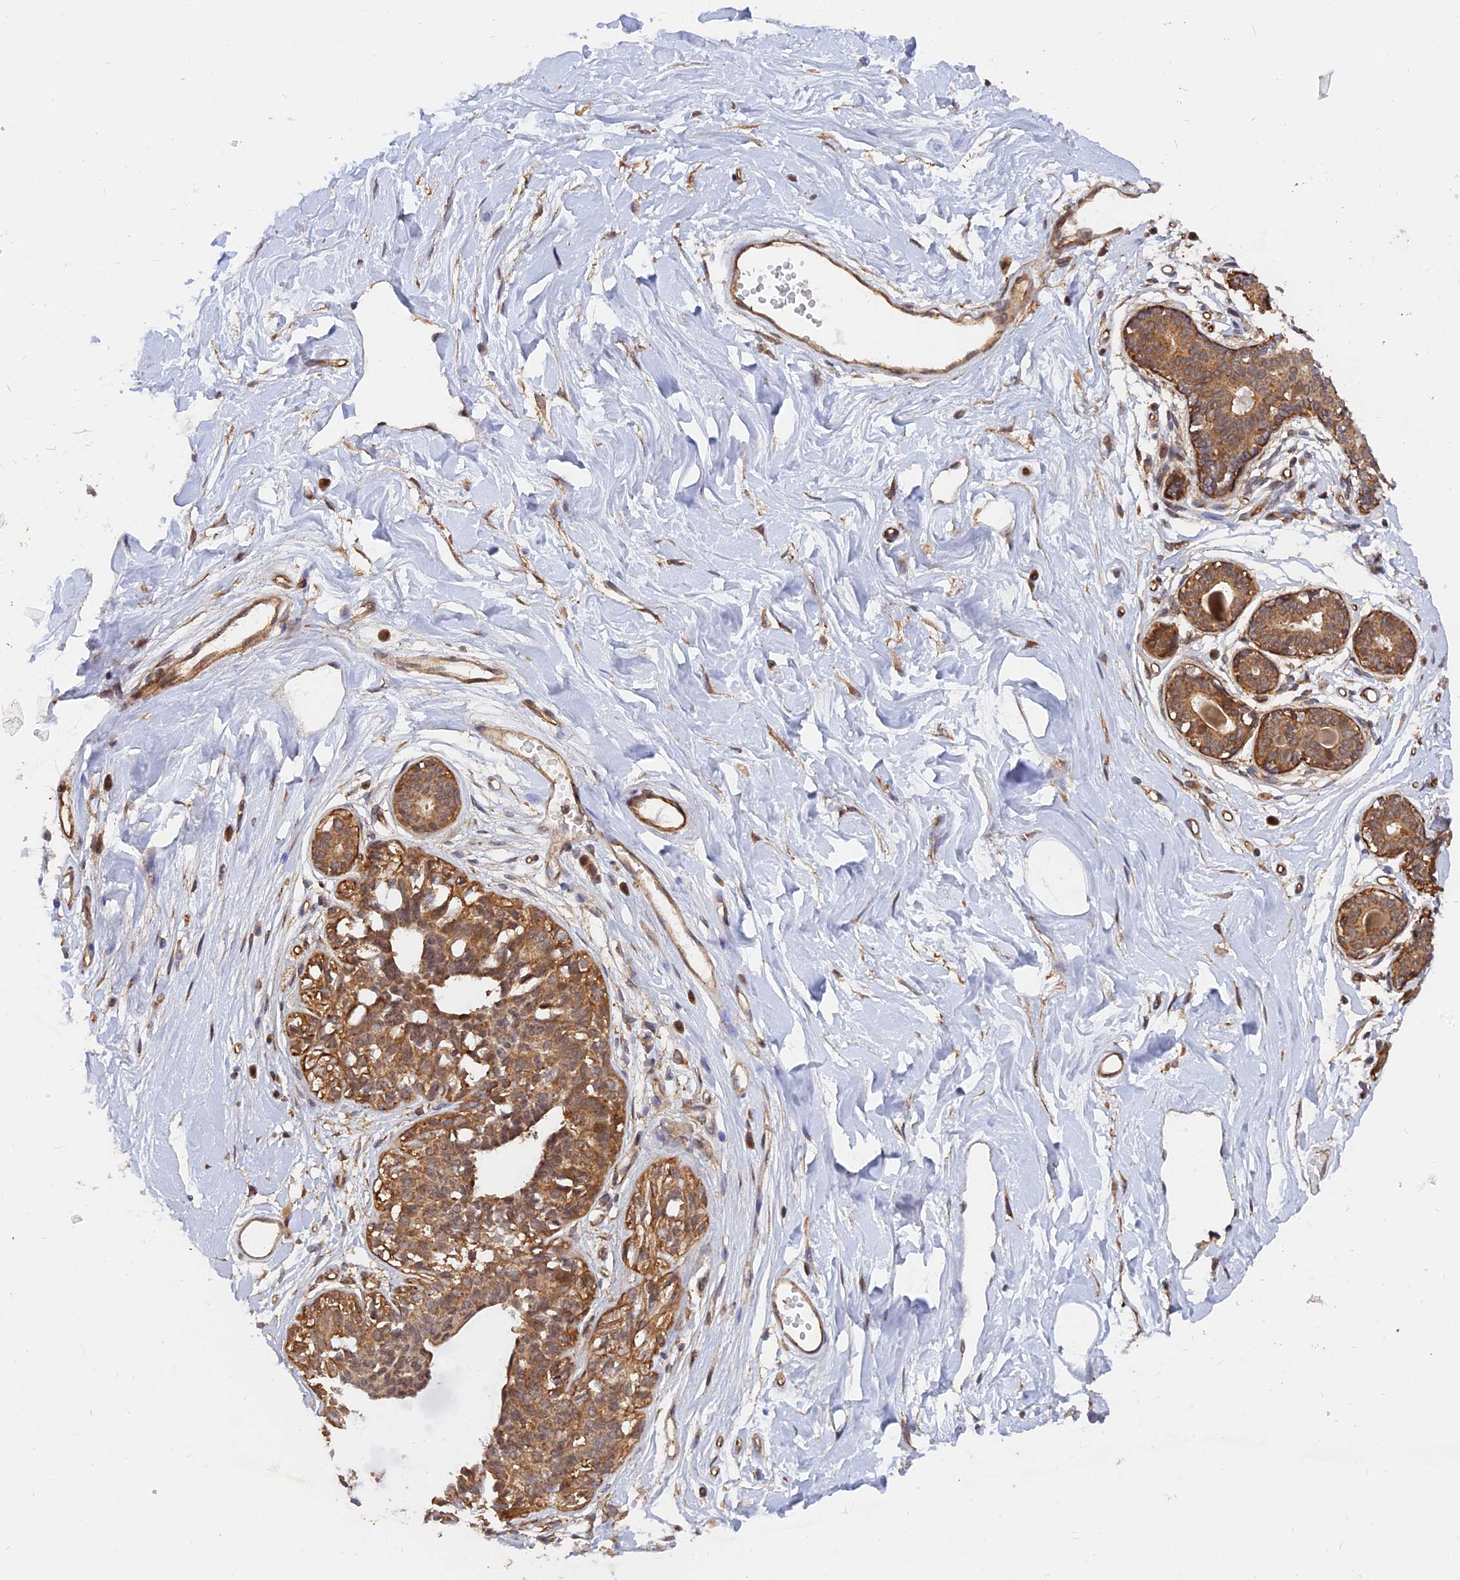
{"staining": {"intensity": "moderate", "quantity": ">75%", "location": "cytoplasmic/membranous,nuclear"}, "tissue": "breast", "cell_type": "Glandular cells", "image_type": "normal", "snomed": [{"axis": "morphology", "description": "Normal tissue, NOS"}, {"axis": "topography", "description": "Breast"}], "caption": "Glandular cells display medium levels of moderate cytoplasmic/membranous,nuclear positivity in approximately >75% of cells in benign human breast.", "gene": "WDR41", "patient": {"sex": "female", "age": 45}}